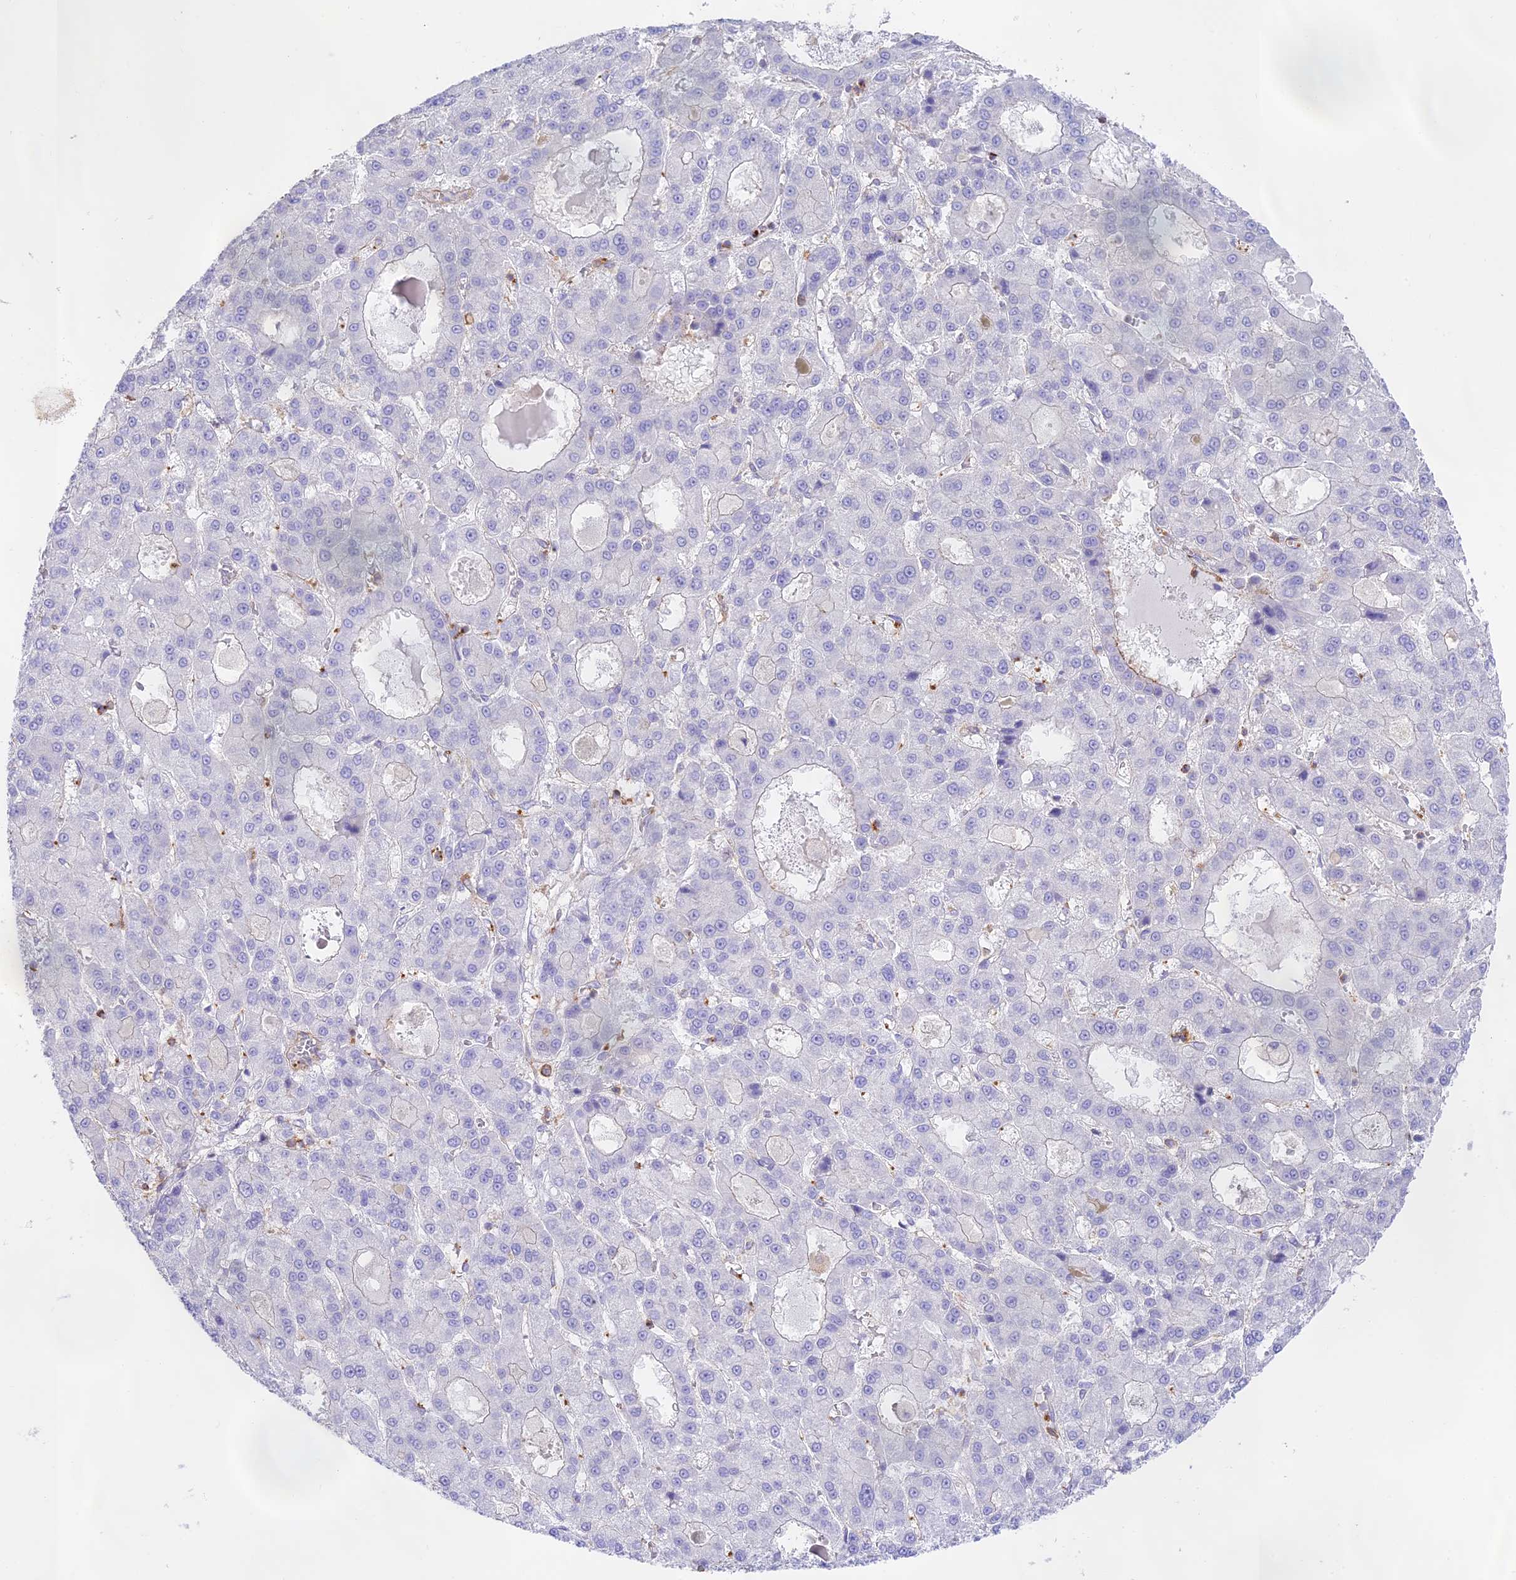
{"staining": {"intensity": "negative", "quantity": "none", "location": "none"}, "tissue": "liver cancer", "cell_type": "Tumor cells", "image_type": "cancer", "snomed": [{"axis": "morphology", "description": "Carcinoma, Hepatocellular, NOS"}, {"axis": "topography", "description": "Liver"}], "caption": "Immunohistochemistry photomicrograph of human liver cancer stained for a protein (brown), which shows no staining in tumor cells.", "gene": "DENND1C", "patient": {"sex": "male", "age": 70}}